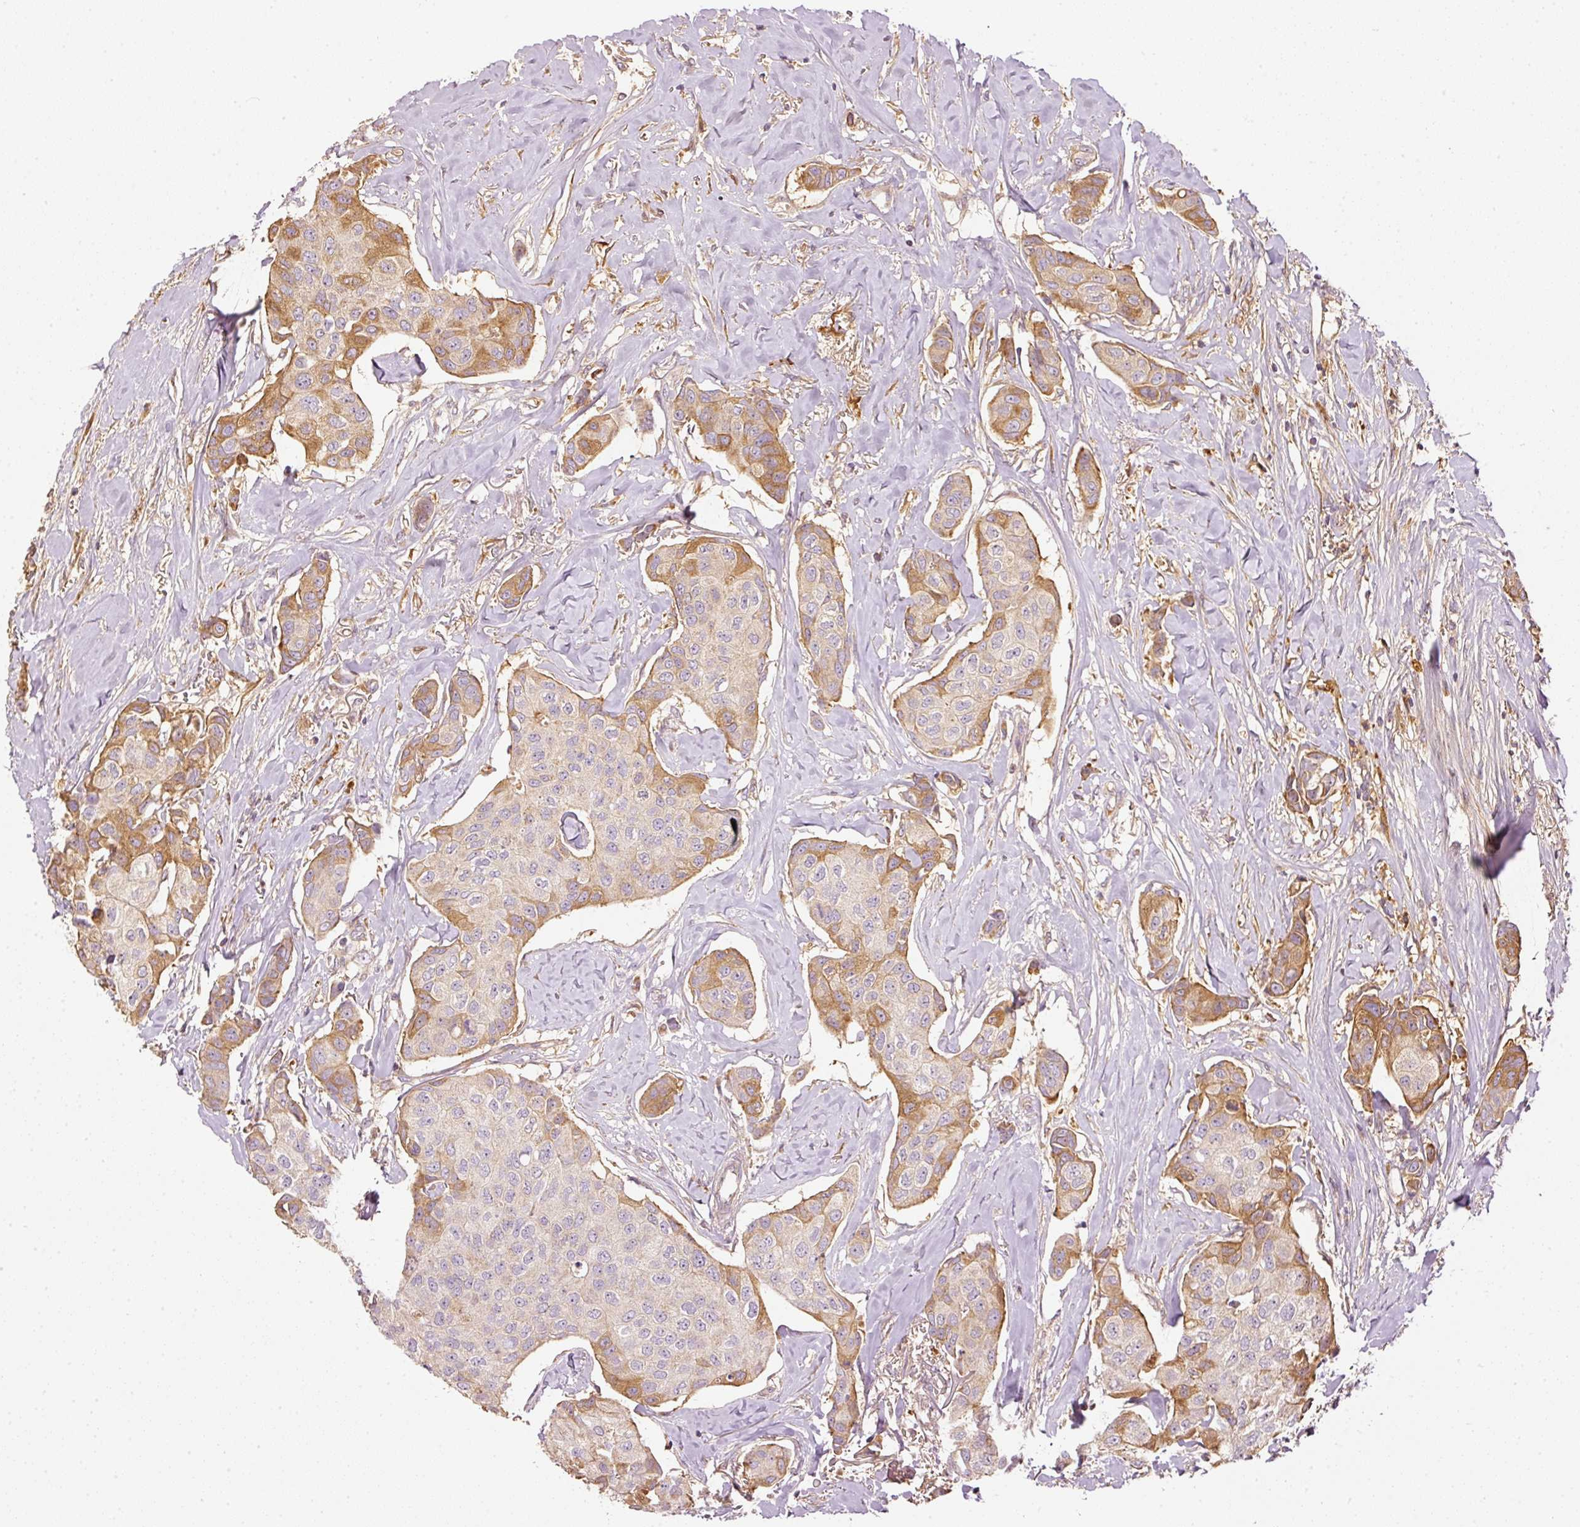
{"staining": {"intensity": "moderate", "quantity": "<25%", "location": "cytoplasmic/membranous"}, "tissue": "breast cancer", "cell_type": "Tumor cells", "image_type": "cancer", "snomed": [{"axis": "morphology", "description": "Duct carcinoma"}, {"axis": "topography", "description": "Breast"}], "caption": "Immunohistochemistry (IHC) of breast cancer (infiltrating ductal carcinoma) shows low levels of moderate cytoplasmic/membranous staining in approximately <25% of tumor cells. (DAB (3,3'-diaminobenzidine) IHC with brightfield microscopy, high magnification).", "gene": "SERPING1", "patient": {"sex": "female", "age": 80}}